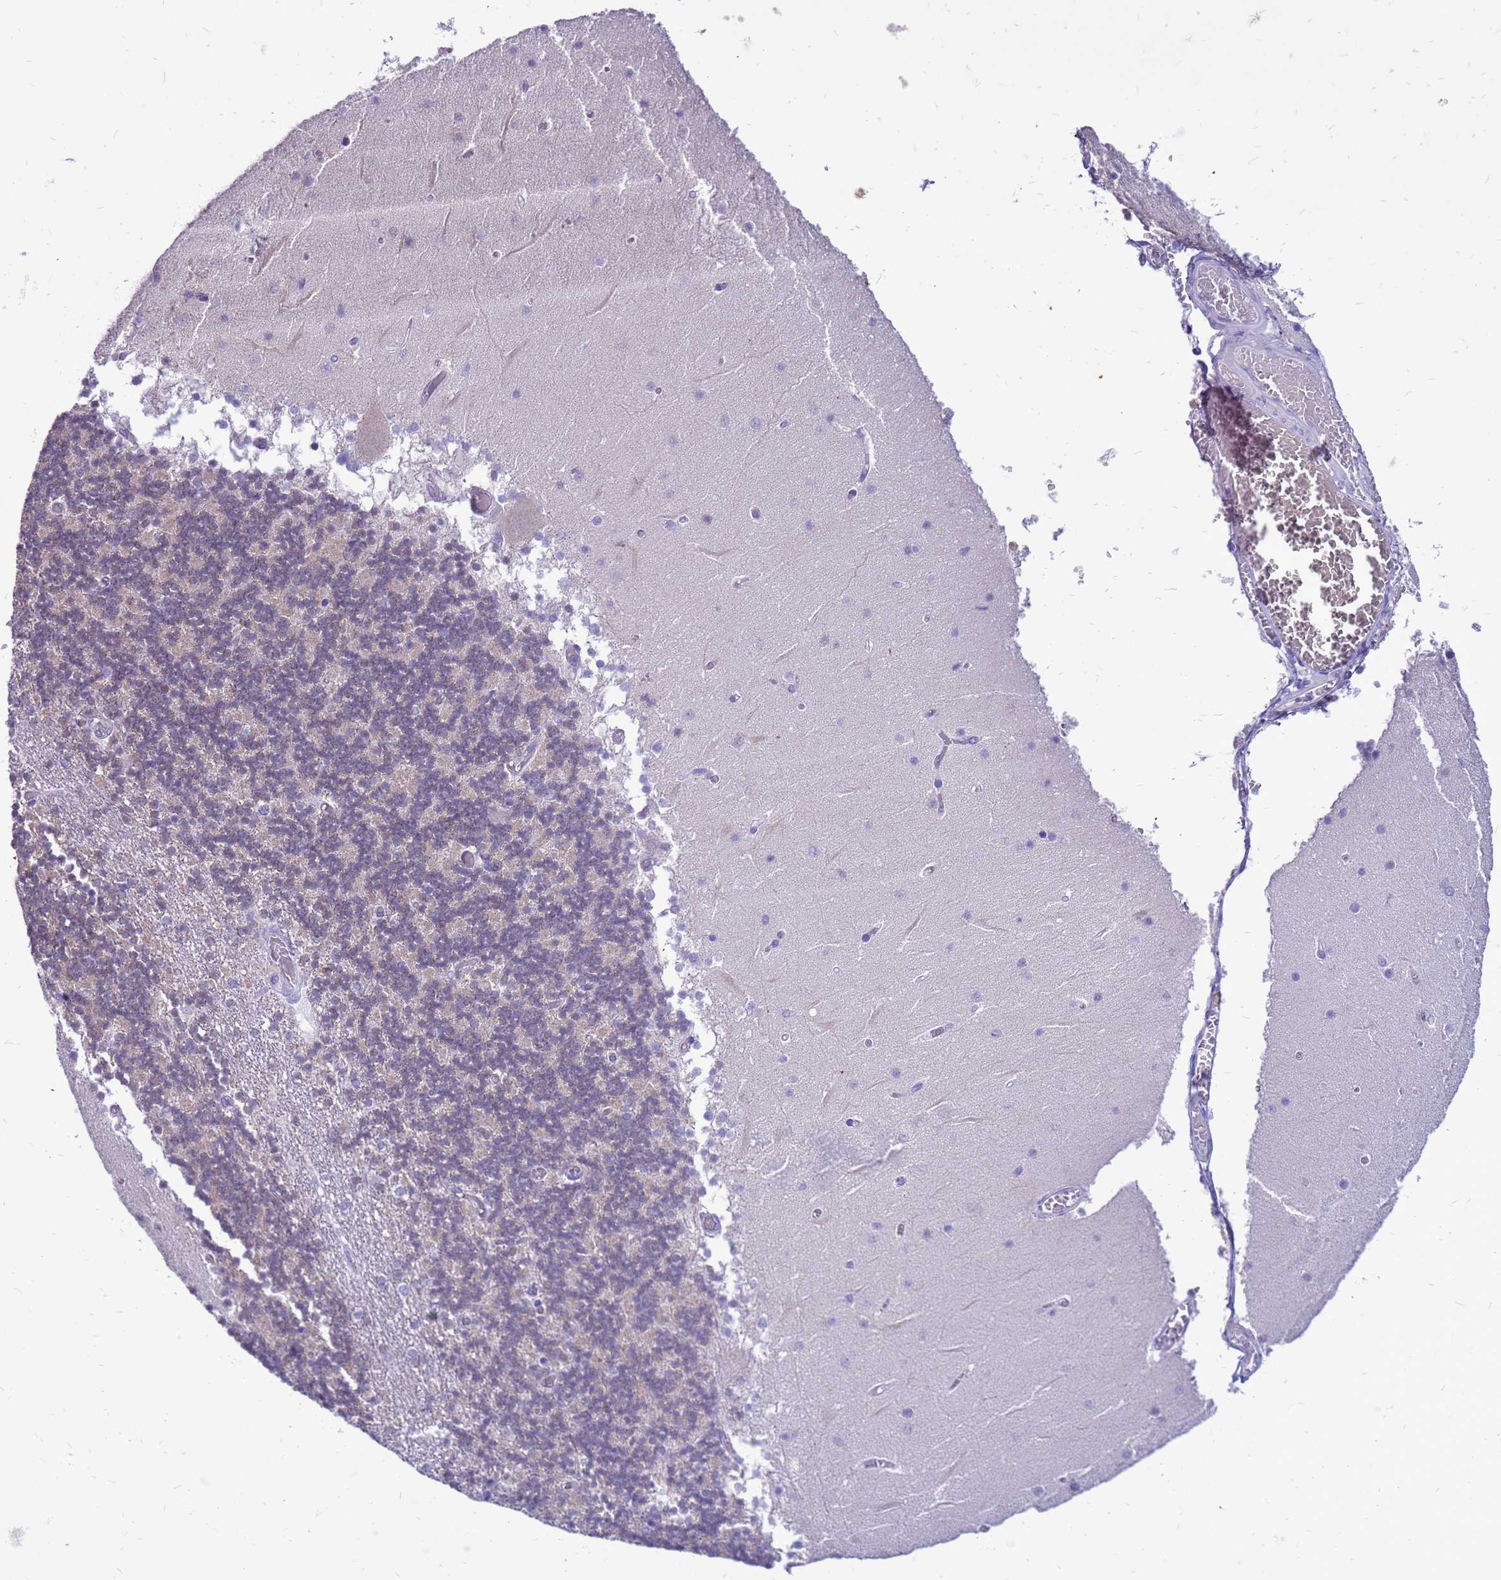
{"staining": {"intensity": "weak", "quantity": "25%-75%", "location": "nuclear"}, "tissue": "cerebellum", "cell_type": "Cells in granular layer", "image_type": "normal", "snomed": [{"axis": "morphology", "description": "Normal tissue, NOS"}, {"axis": "topography", "description": "Cerebellum"}], "caption": "Immunohistochemical staining of unremarkable human cerebellum reveals weak nuclear protein positivity in approximately 25%-75% of cells in granular layer. (DAB (3,3'-diaminobenzidine) = brown stain, brightfield microscopy at high magnification).", "gene": "PDE10A", "patient": {"sex": "female", "age": 28}}